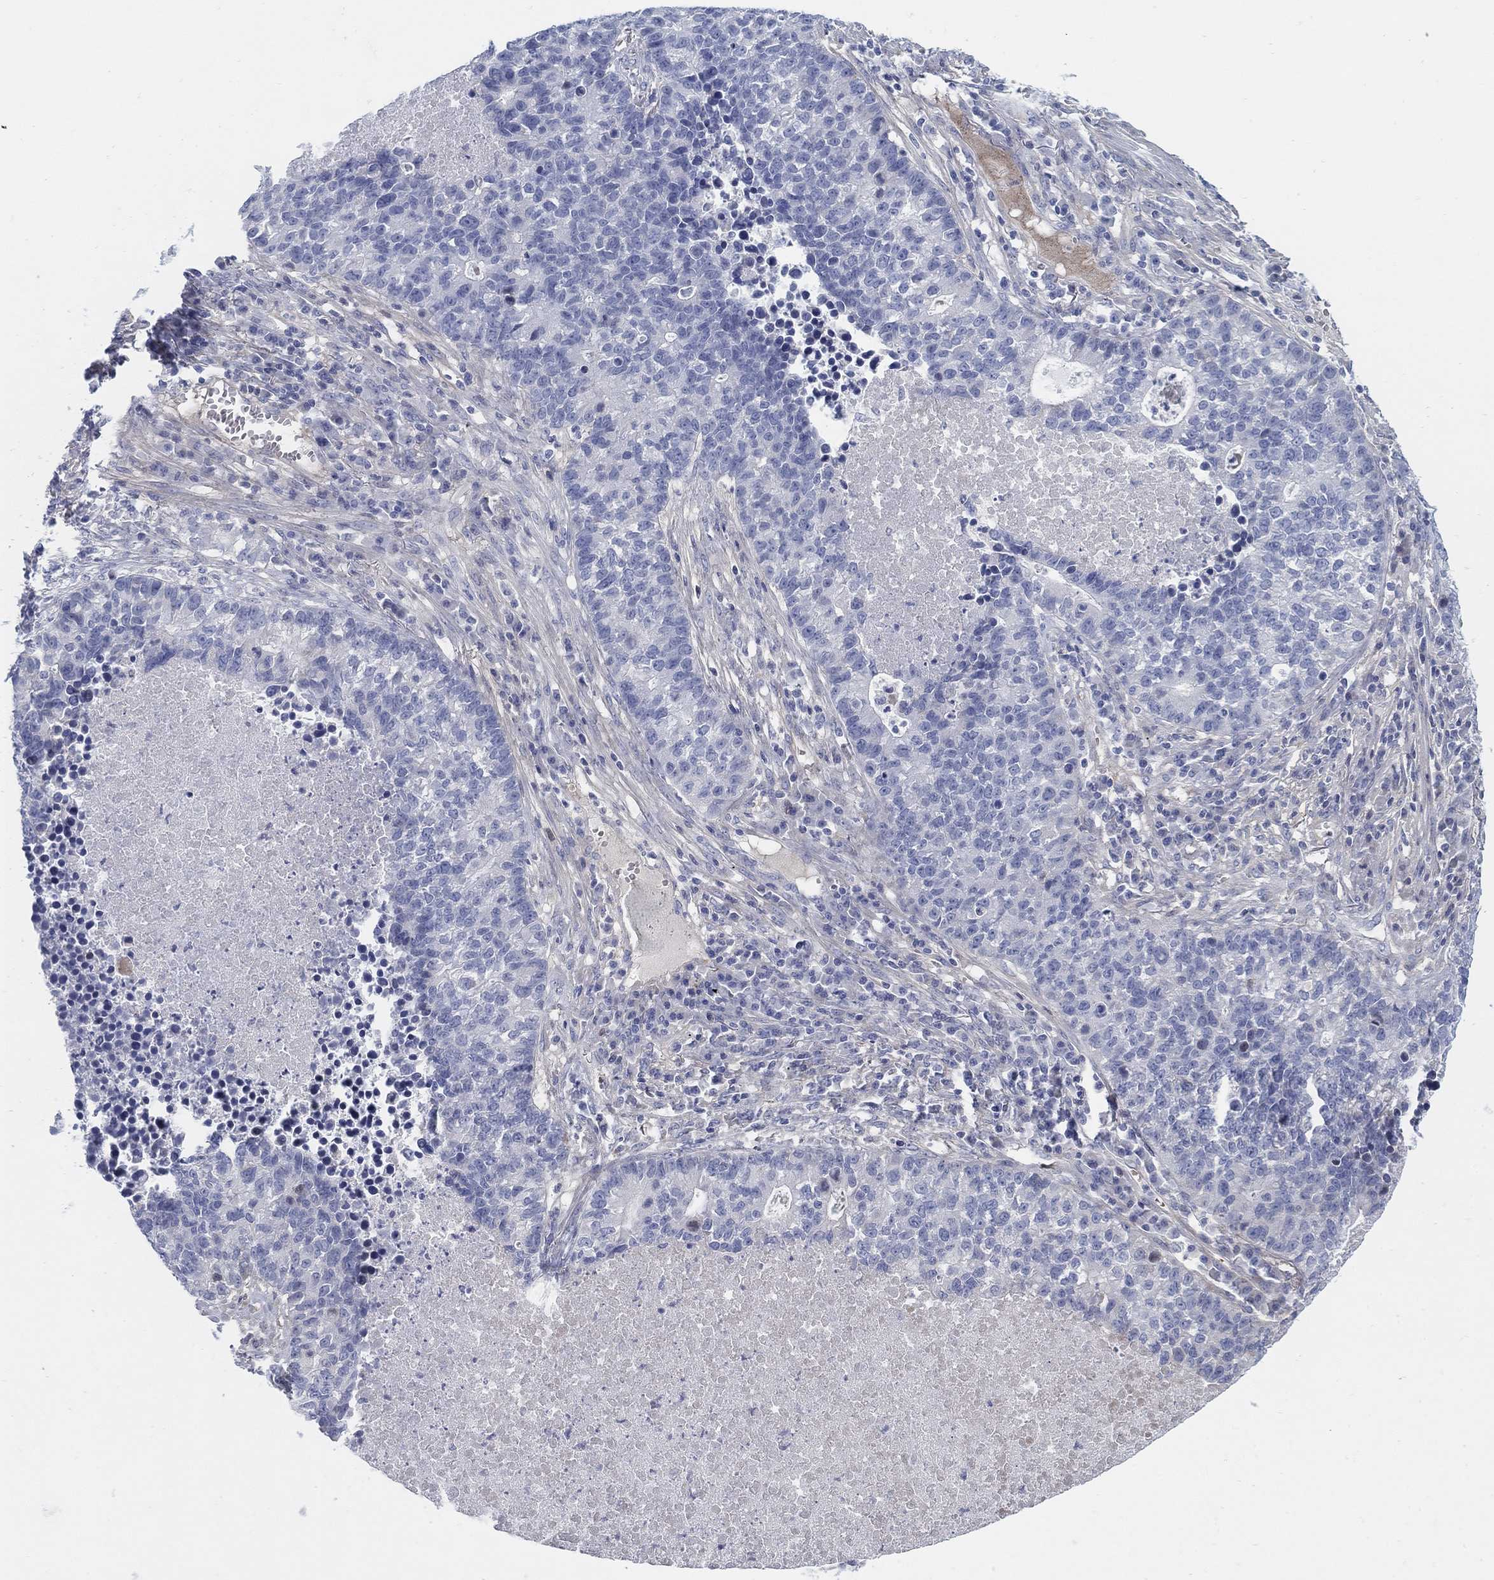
{"staining": {"intensity": "negative", "quantity": "none", "location": "none"}, "tissue": "lung cancer", "cell_type": "Tumor cells", "image_type": "cancer", "snomed": [{"axis": "morphology", "description": "Adenocarcinoma, NOS"}, {"axis": "topography", "description": "Lung"}], "caption": "Tumor cells show no significant positivity in lung cancer (adenocarcinoma).", "gene": "HEATR4", "patient": {"sex": "male", "age": 57}}